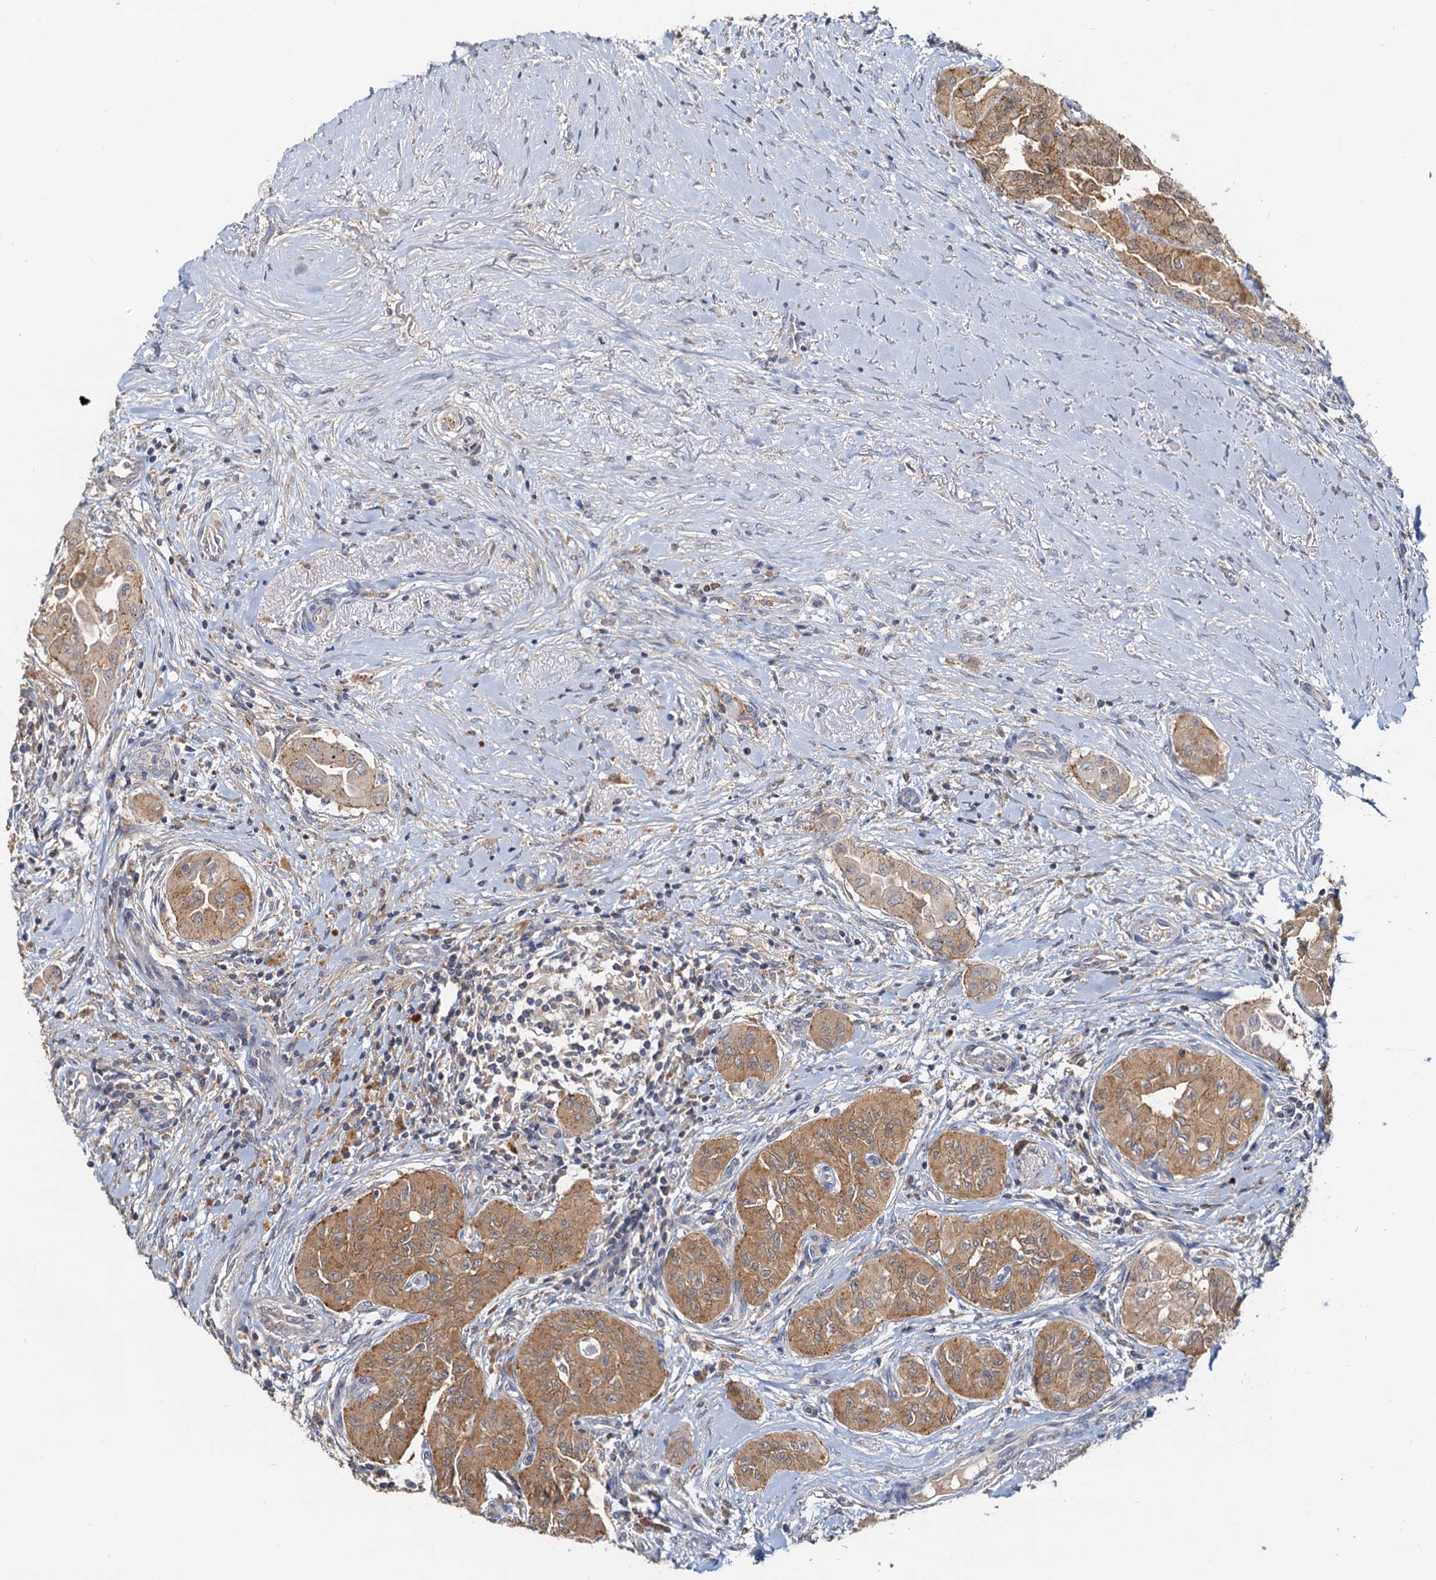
{"staining": {"intensity": "moderate", "quantity": ">75%", "location": "cytoplasmic/membranous"}, "tissue": "thyroid cancer", "cell_type": "Tumor cells", "image_type": "cancer", "snomed": [{"axis": "morphology", "description": "Papillary adenocarcinoma, NOS"}, {"axis": "topography", "description": "Thyroid gland"}], "caption": "IHC photomicrograph of neoplastic tissue: thyroid cancer stained using immunohistochemistry shows medium levels of moderate protein expression localized specifically in the cytoplasmic/membranous of tumor cells, appearing as a cytoplasmic/membranous brown color.", "gene": "TOLLIP", "patient": {"sex": "female", "age": 59}}